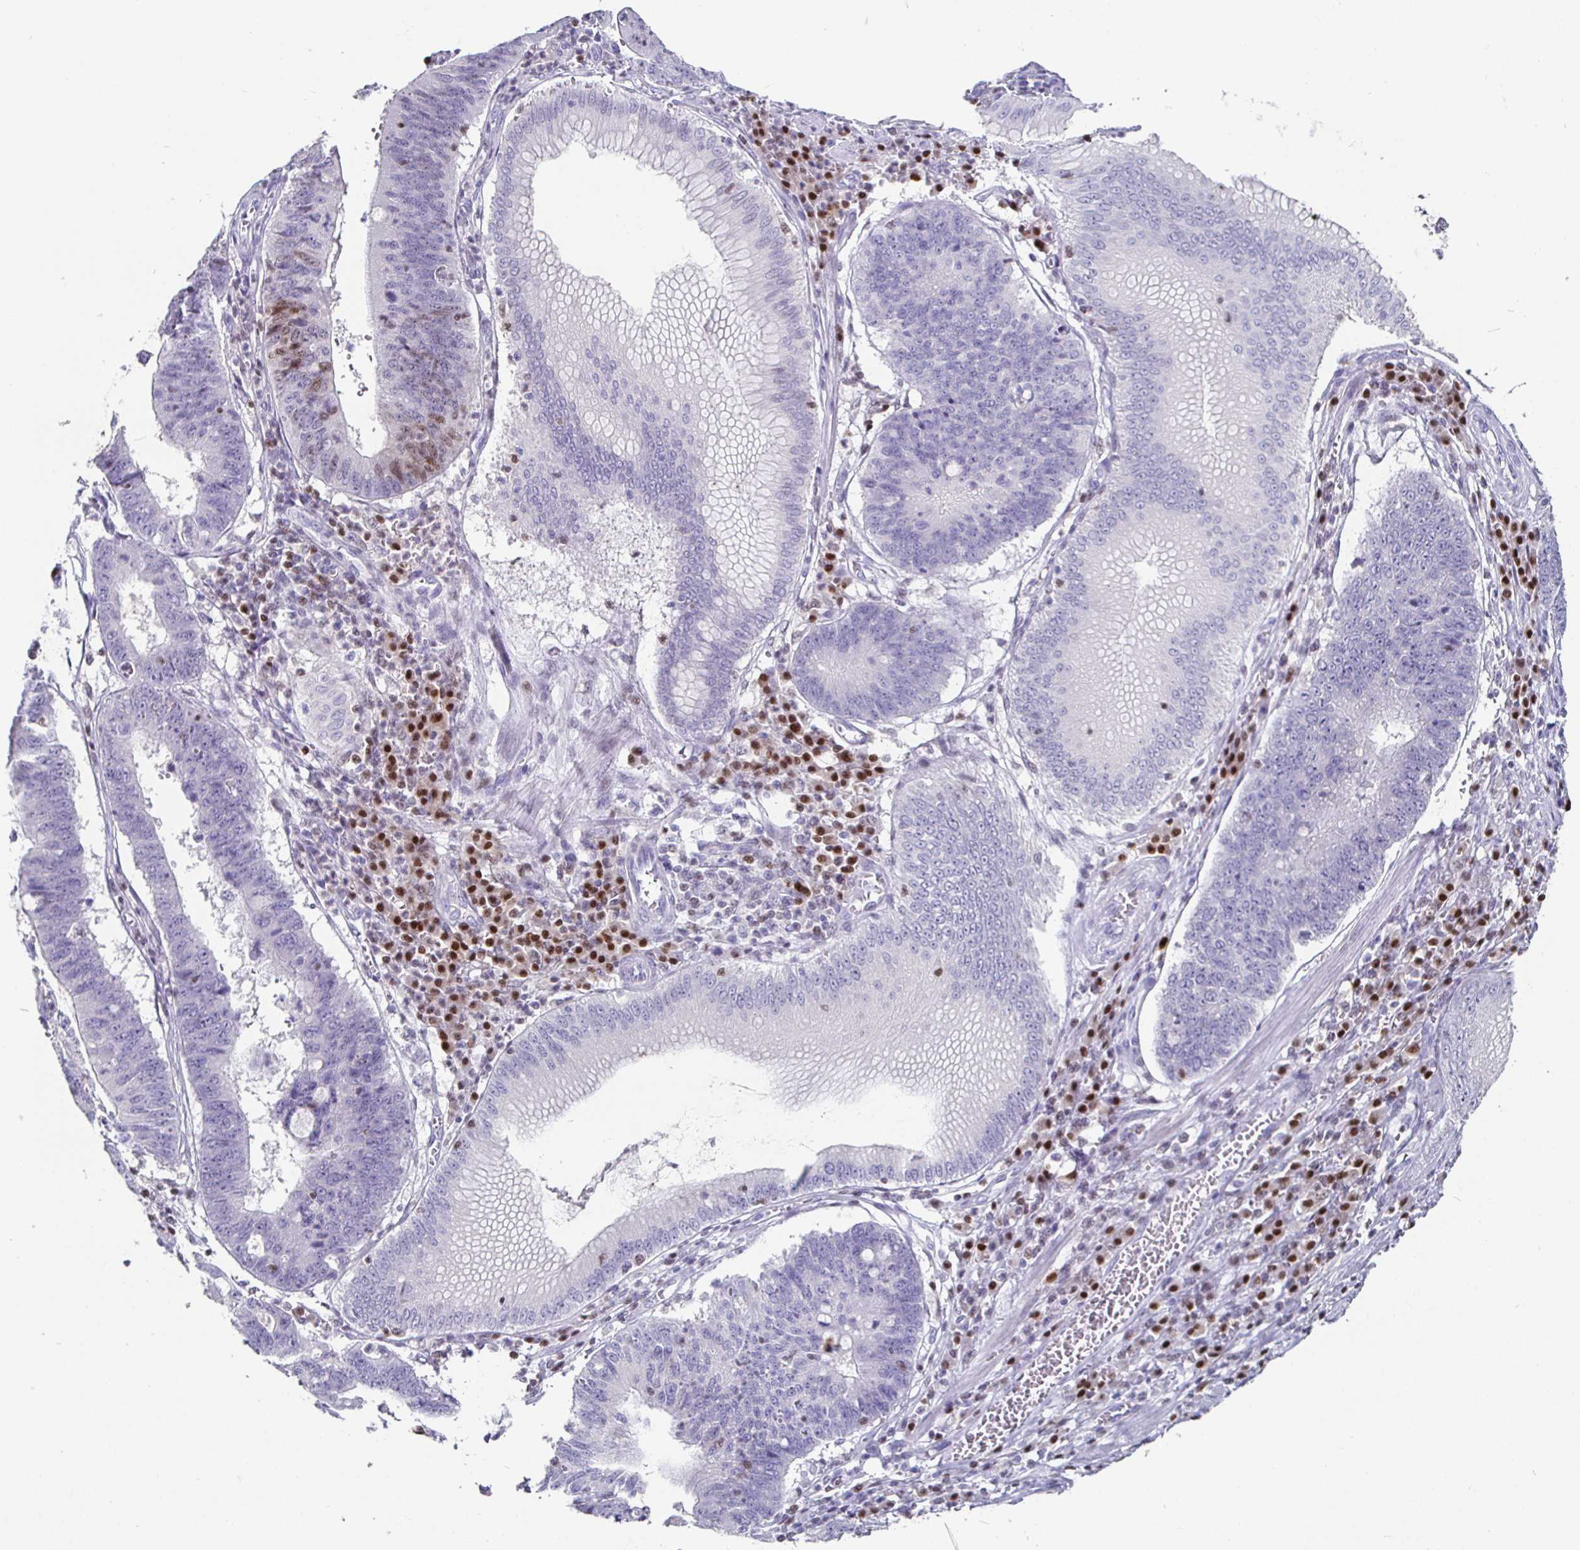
{"staining": {"intensity": "negative", "quantity": "none", "location": "none"}, "tissue": "stomach cancer", "cell_type": "Tumor cells", "image_type": "cancer", "snomed": [{"axis": "morphology", "description": "Adenocarcinoma, NOS"}, {"axis": "topography", "description": "Stomach"}], "caption": "DAB immunohistochemical staining of human adenocarcinoma (stomach) shows no significant staining in tumor cells.", "gene": "RUNX2", "patient": {"sex": "male", "age": 59}}